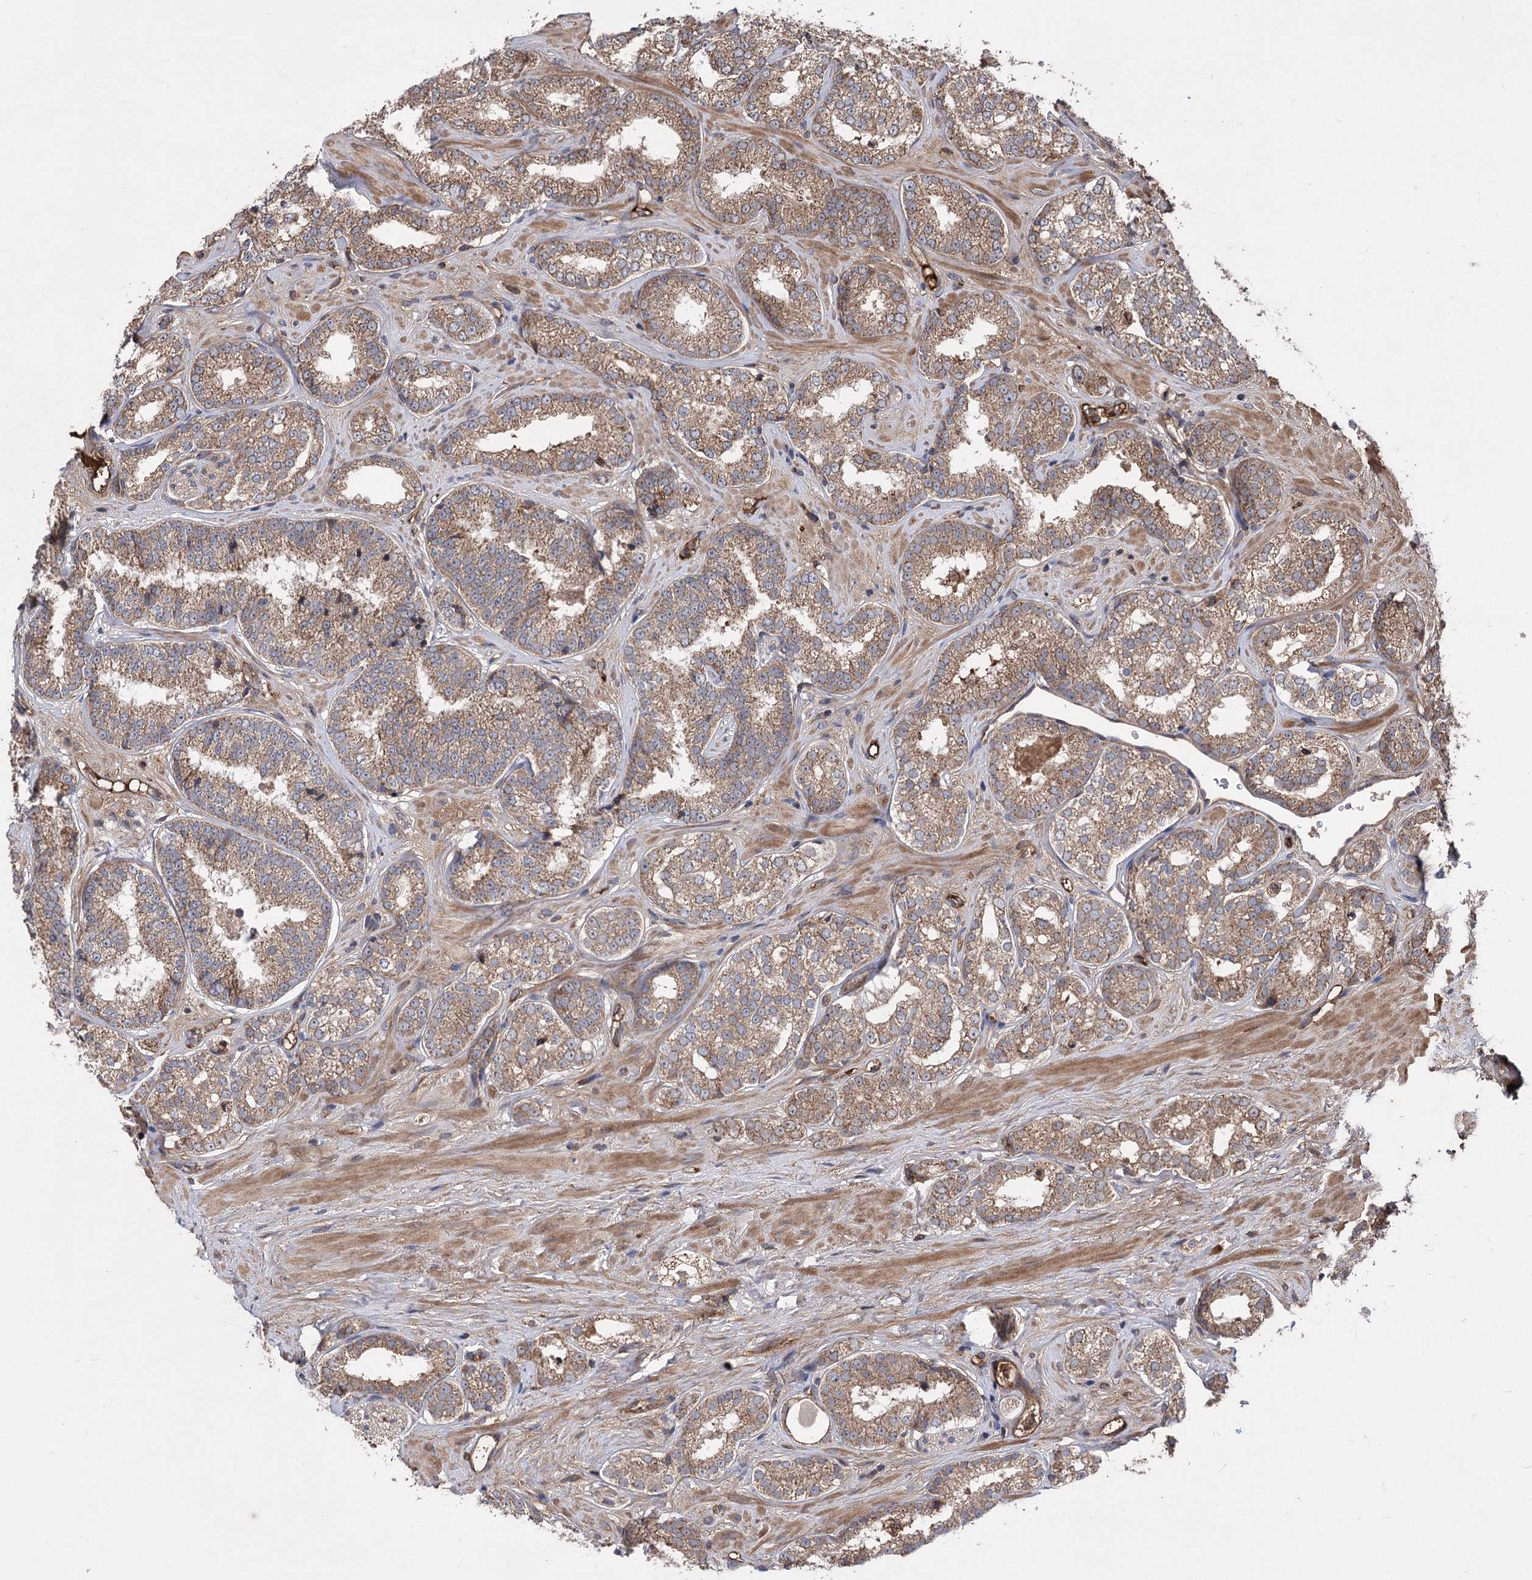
{"staining": {"intensity": "strong", "quantity": ">75%", "location": "cytoplasmic/membranous"}, "tissue": "prostate cancer", "cell_type": "Tumor cells", "image_type": "cancer", "snomed": [{"axis": "morphology", "description": "Normal tissue, NOS"}, {"axis": "morphology", "description": "Adenocarcinoma, High grade"}, {"axis": "topography", "description": "Prostate"}], "caption": "Tumor cells reveal strong cytoplasmic/membranous positivity in approximately >75% of cells in prostate cancer (high-grade adenocarcinoma).", "gene": "RASSF3", "patient": {"sex": "male", "age": 83}}